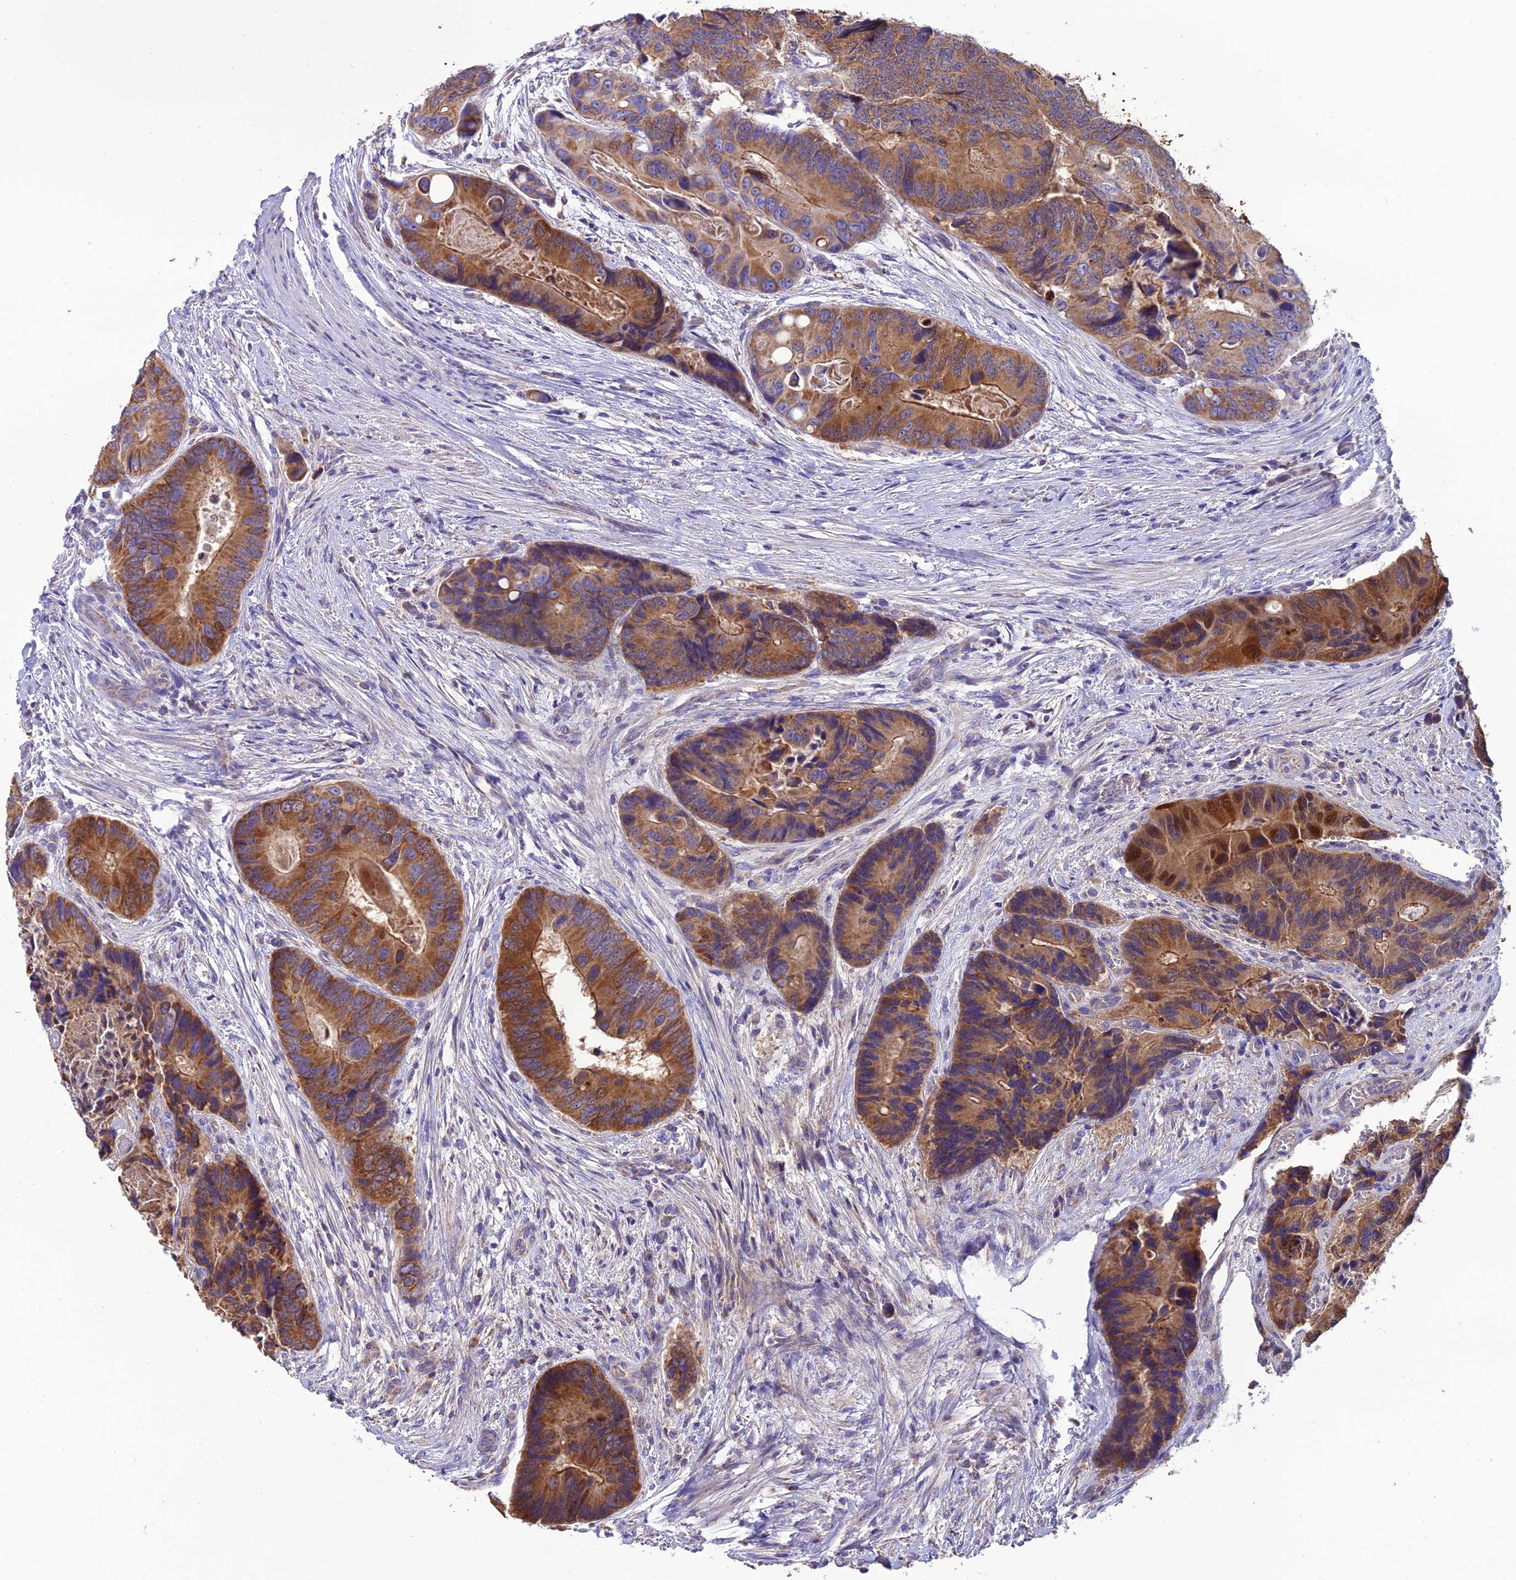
{"staining": {"intensity": "moderate", "quantity": ">75%", "location": "cytoplasmic/membranous"}, "tissue": "colorectal cancer", "cell_type": "Tumor cells", "image_type": "cancer", "snomed": [{"axis": "morphology", "description": "Adenocarcinoma, NOS"}, {"axis": "topography", "description": "Colon"}], "caption": "A brown stain labels moderate cytoplasmic/membranous positivity of a protein in human colorectal cancer tumor cells. The protein of interest is stained brown, and the nuclei are stained in blue (DAB (3,3'-diaminobenzidine) IHC with brightfield microscopy, high magnification).", "gene": "GPD1", "patient": {"sex": "male", "age": 84}}